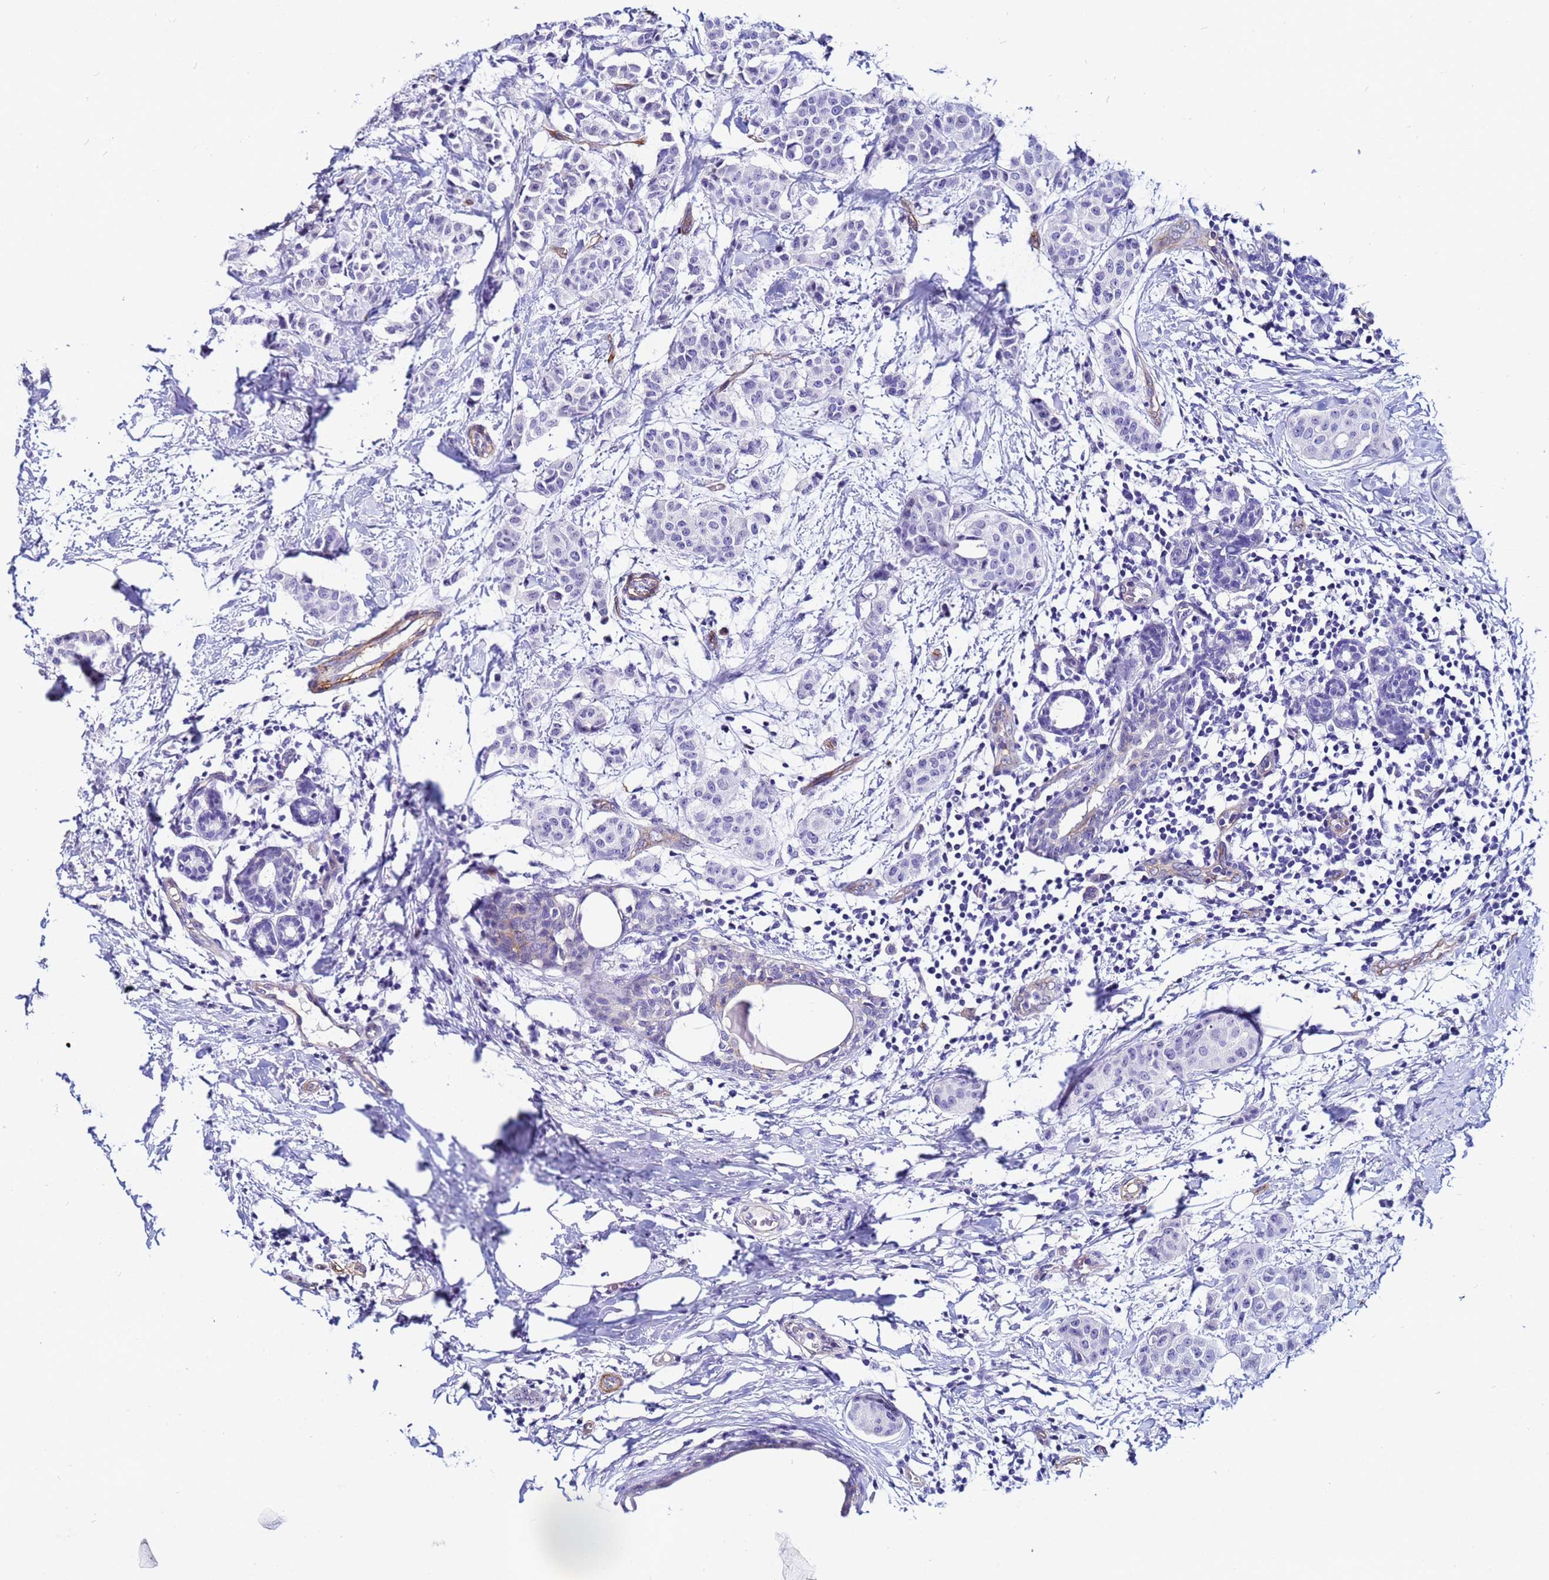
{"staining": {"intensity": "negative", "quantity": "none", "location": "none"}, "tissue": "breast cancer", "cell_type": "Tumor cells", "image_type": "cancer", "snomed": [{"axis": "morphology", "description": "Duct carcinoma"}, {"axis": "topography", "description": "Breast"}], "caption": "IHC histopathology image of human breast cancer stained for a protein (brown), which reveals no positivity in tumor cells.", "gene": "DEFB104A", "patient": {"sex": "female", "age": 40}}